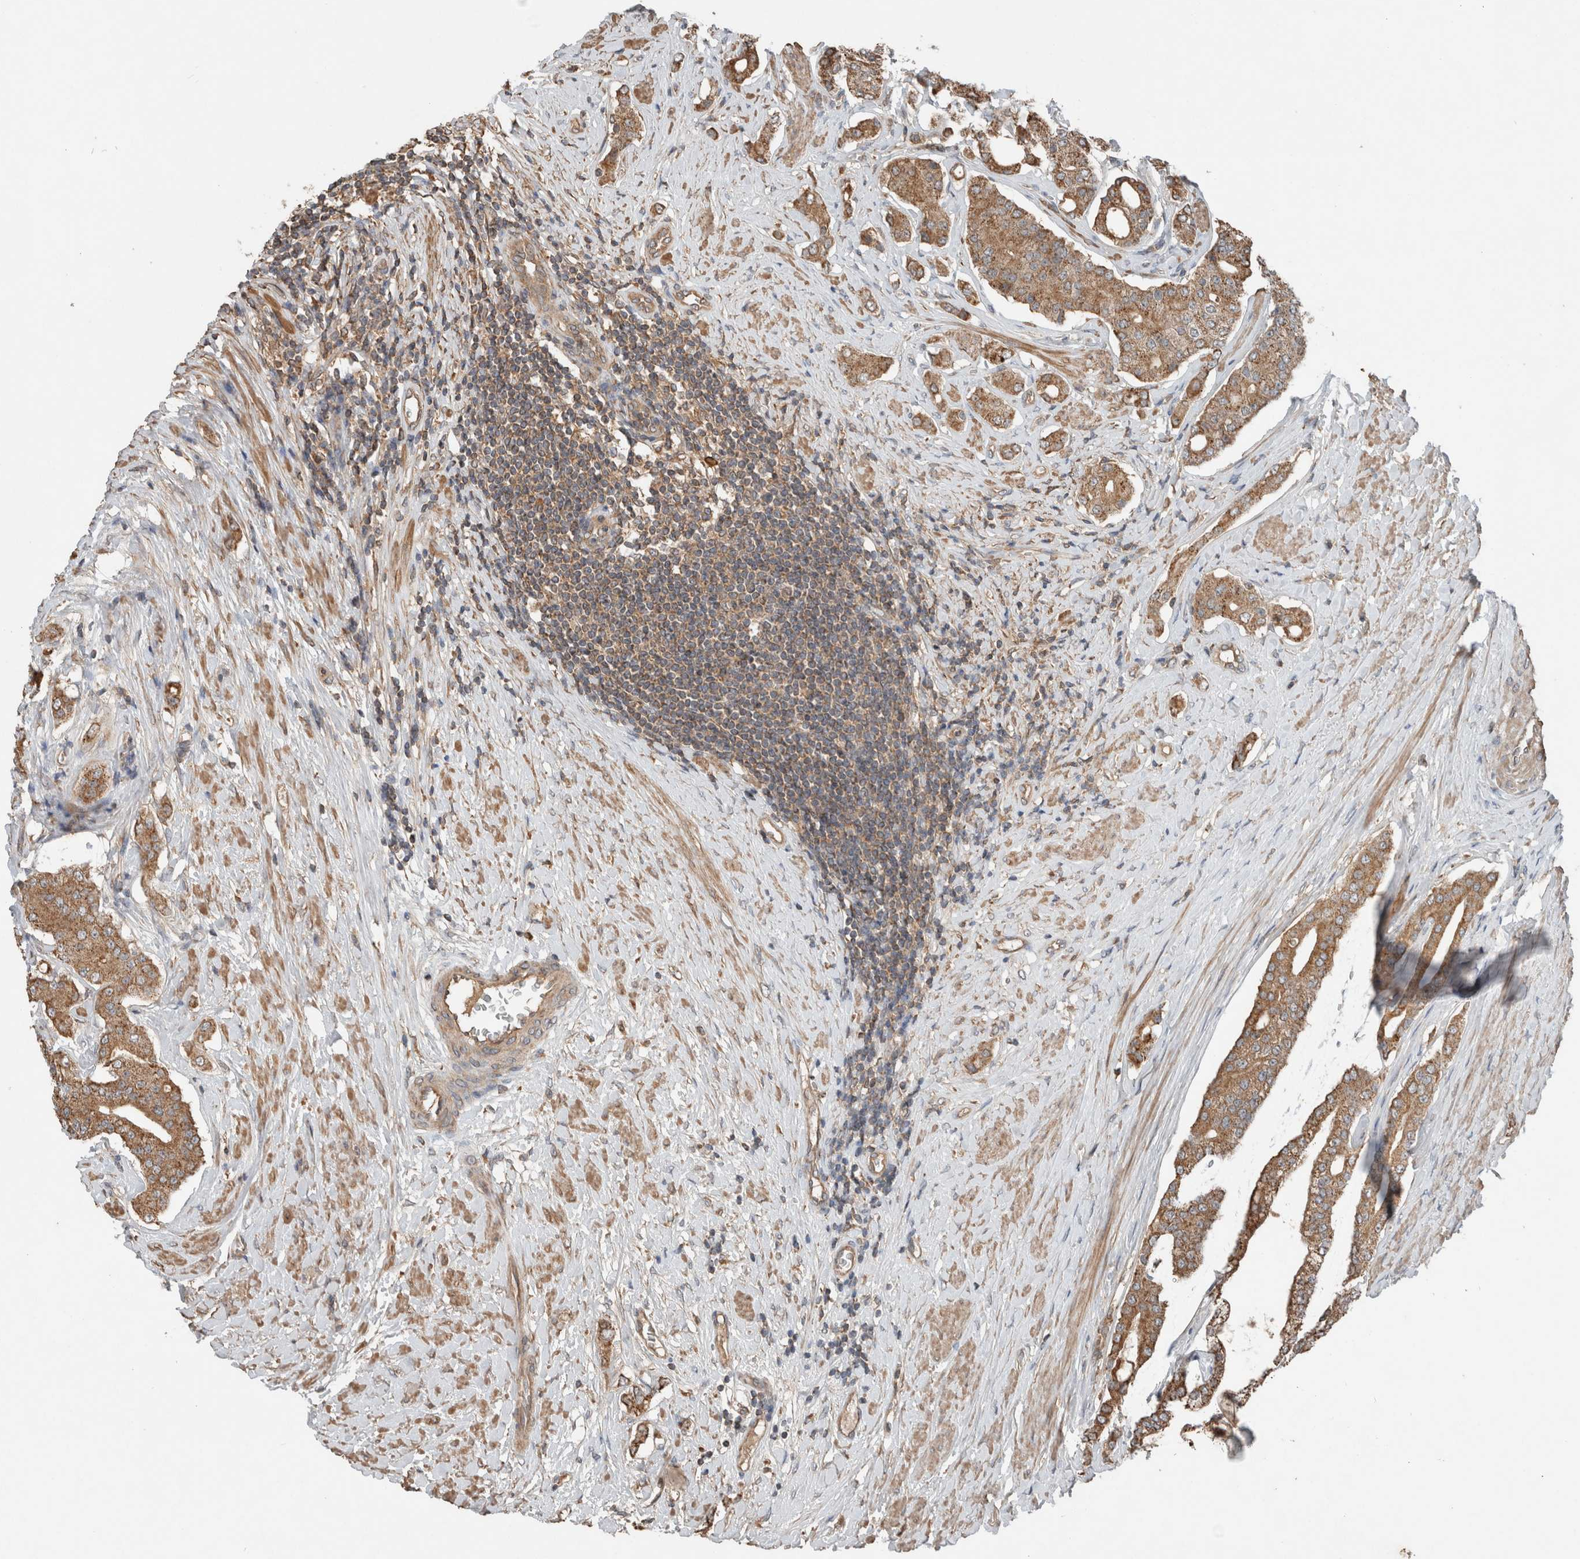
{"staining": {"intensity": "moderate", "quantity": ">75%", "location": "cytoplasmic/membranous"}, "tissue": "prostate cancer", "cell_type": "Tumor cells", "image_type": "cancer", "snomed": [{"axis": "morphology", "description": "Adenocarcinoma, High grade"}, {"axis": "topography", "description": "Prostate"}], "caption": "Moderate cytoplasmic/membranous protein positivity is appreciated in about >75% of tumor cells in prostate cancer (adenocarcinoma (high-grade)).", "gene": "KLK14", "patient": {"sex": "male", "age": 71}}